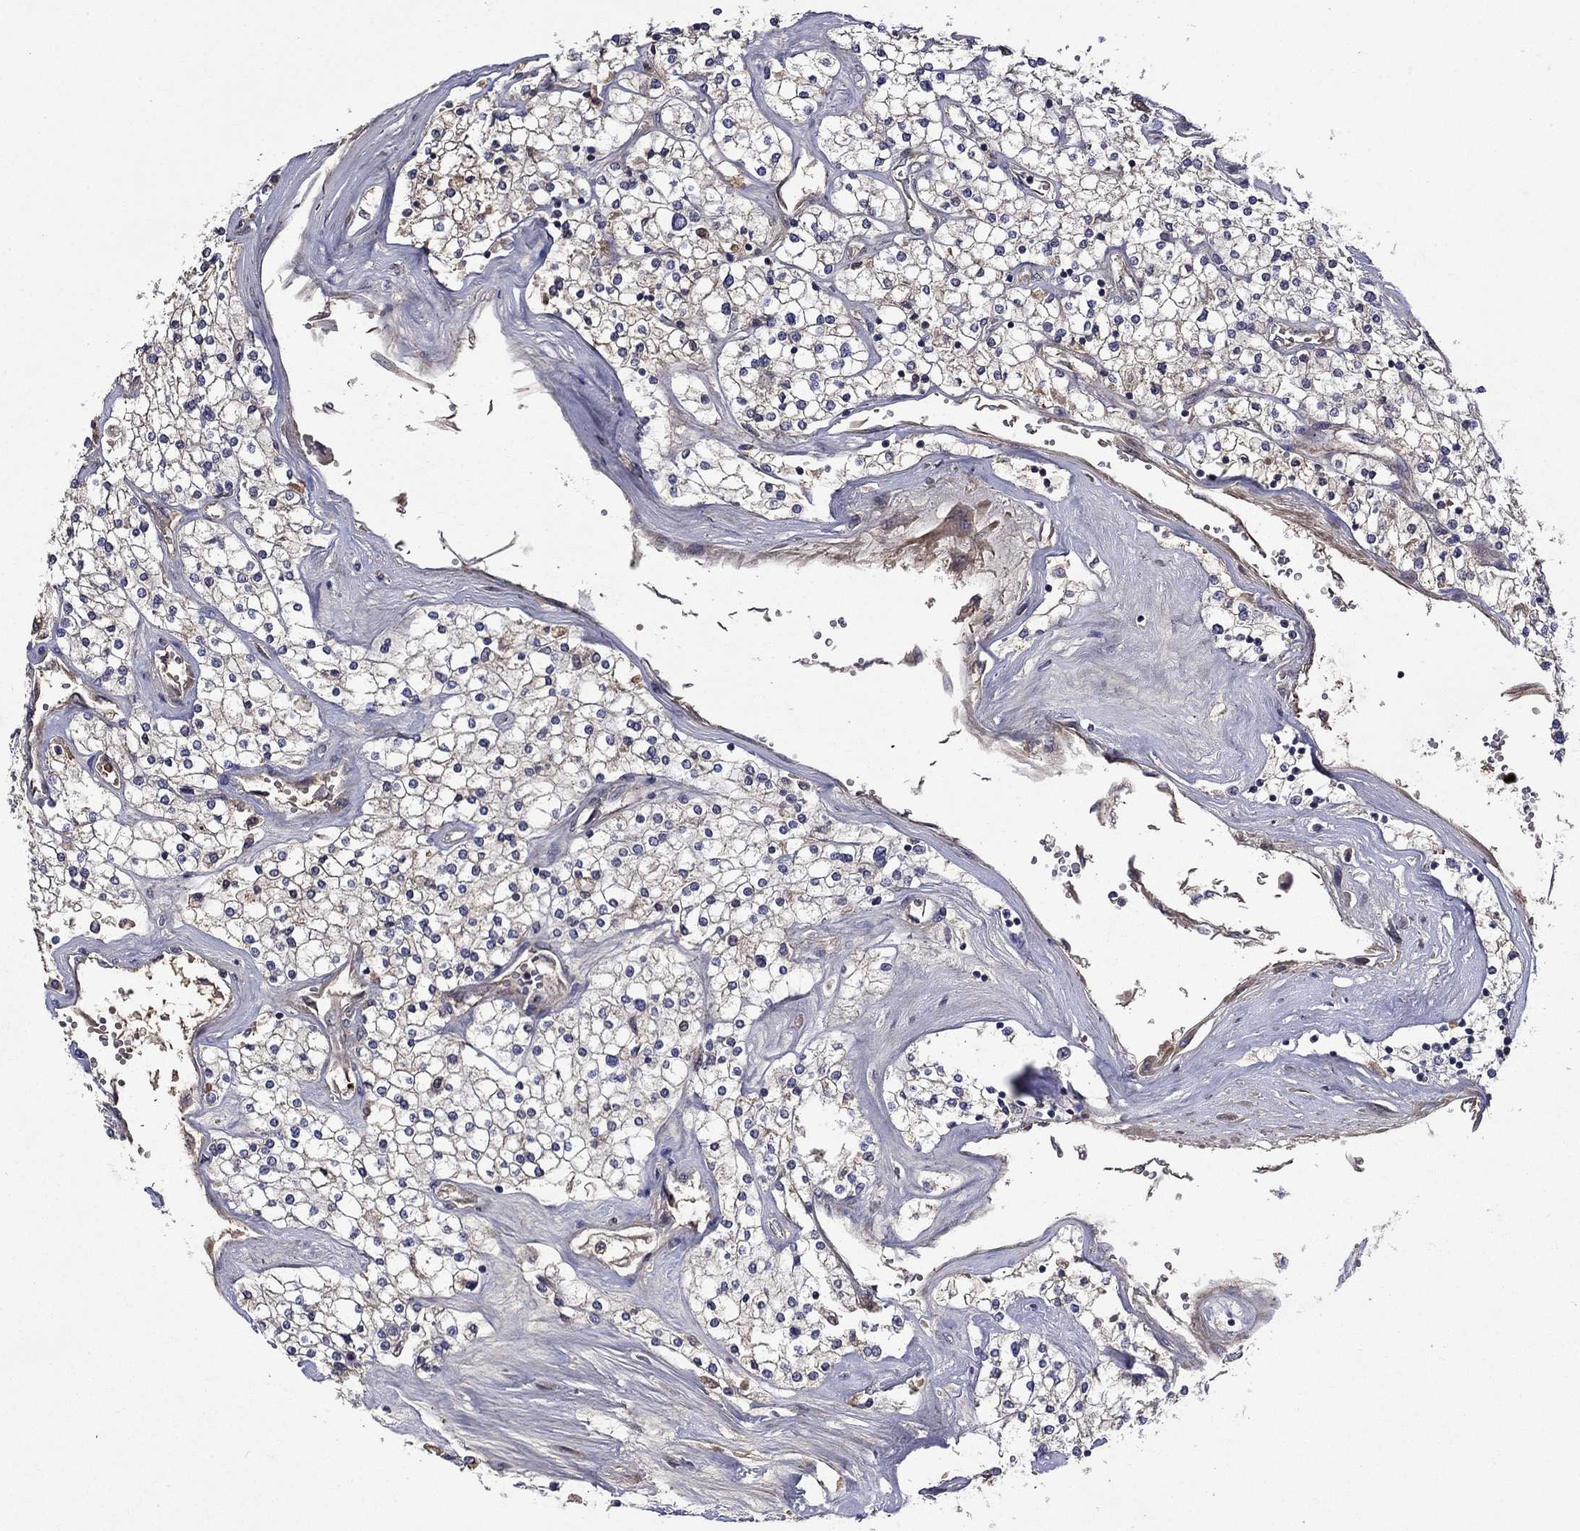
{"staining": {"intensity": "weak", "quantity": "<25%", "location": "cytoplasmic/membranous"}, "tissue": "renal cancer", "cell_type": "Tumor cells", "image_type": "cancer", "snomed": [{"axis": "morphology", "description": "Adenocarcinoma, NOS"}, {"axis": "topography", "description": "Kidney"}], "caption": "A histopathology image of human renal cancer (adenocarcinoma) is negative for staining in tumor cells.", "gene": "SATB1", "patient": {"sex": "male", "age": 80}}